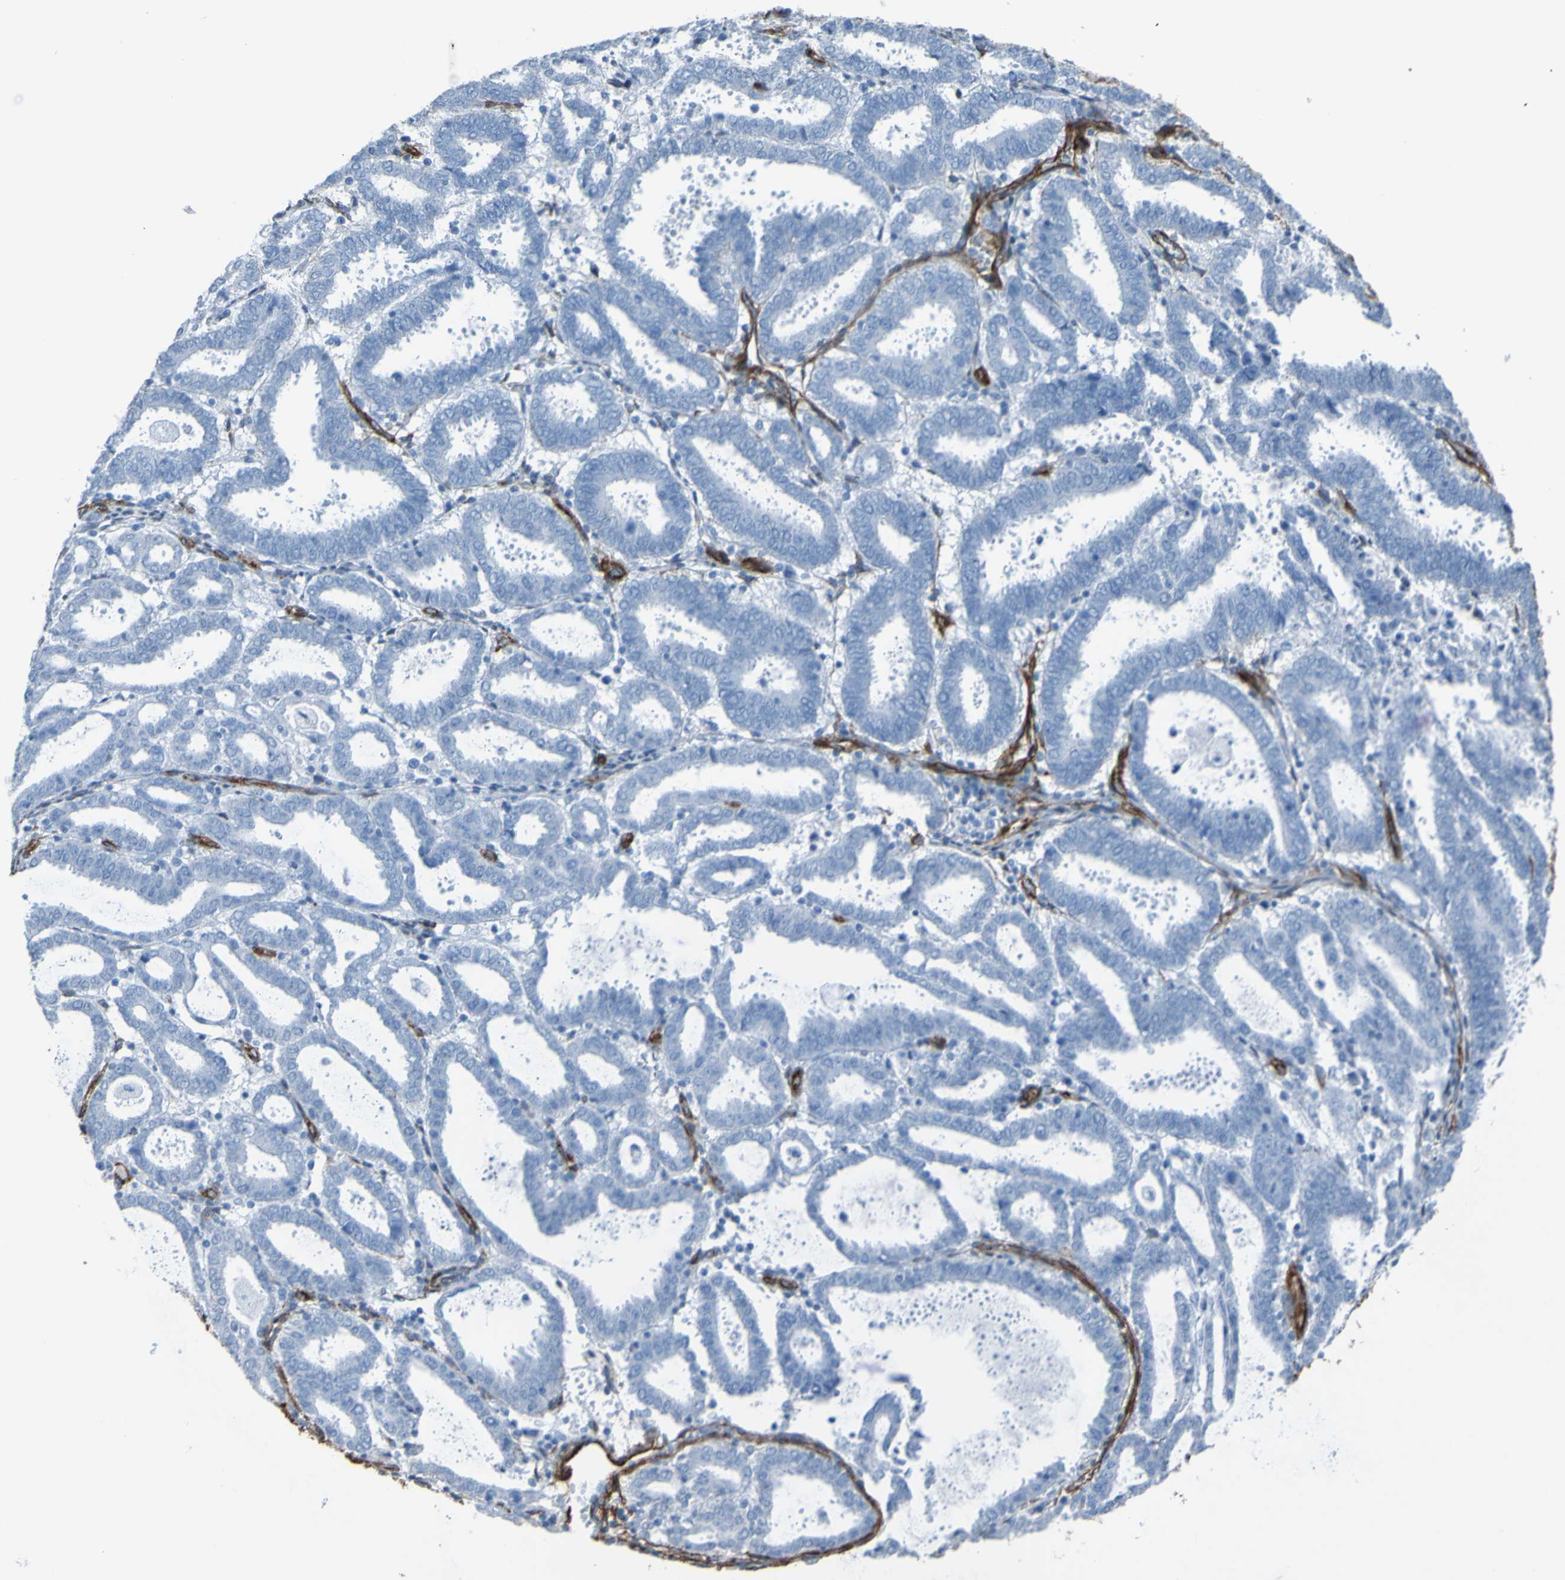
{"staining": {"intensity": "negative", "quantity": "none", "location": "none"}, "tissue": "endometrial cancer", "cell_type": "Tumor cells", "image_type": "cancer", "snomed": [{"axis": "morphology", "description": "Adenocarcinoma, NOS"}, {"axis": "topography", "description": "Uterus"}], "caption": "Immunohistochemistry (IHC) photomicrograph of neoplastic tissue: endometrial adenocarcinoma stained with DAB shows no significant protein staining in tumor cells.", "gene": "COL4A2", "patient": {"sex": "female", "age": 83}}